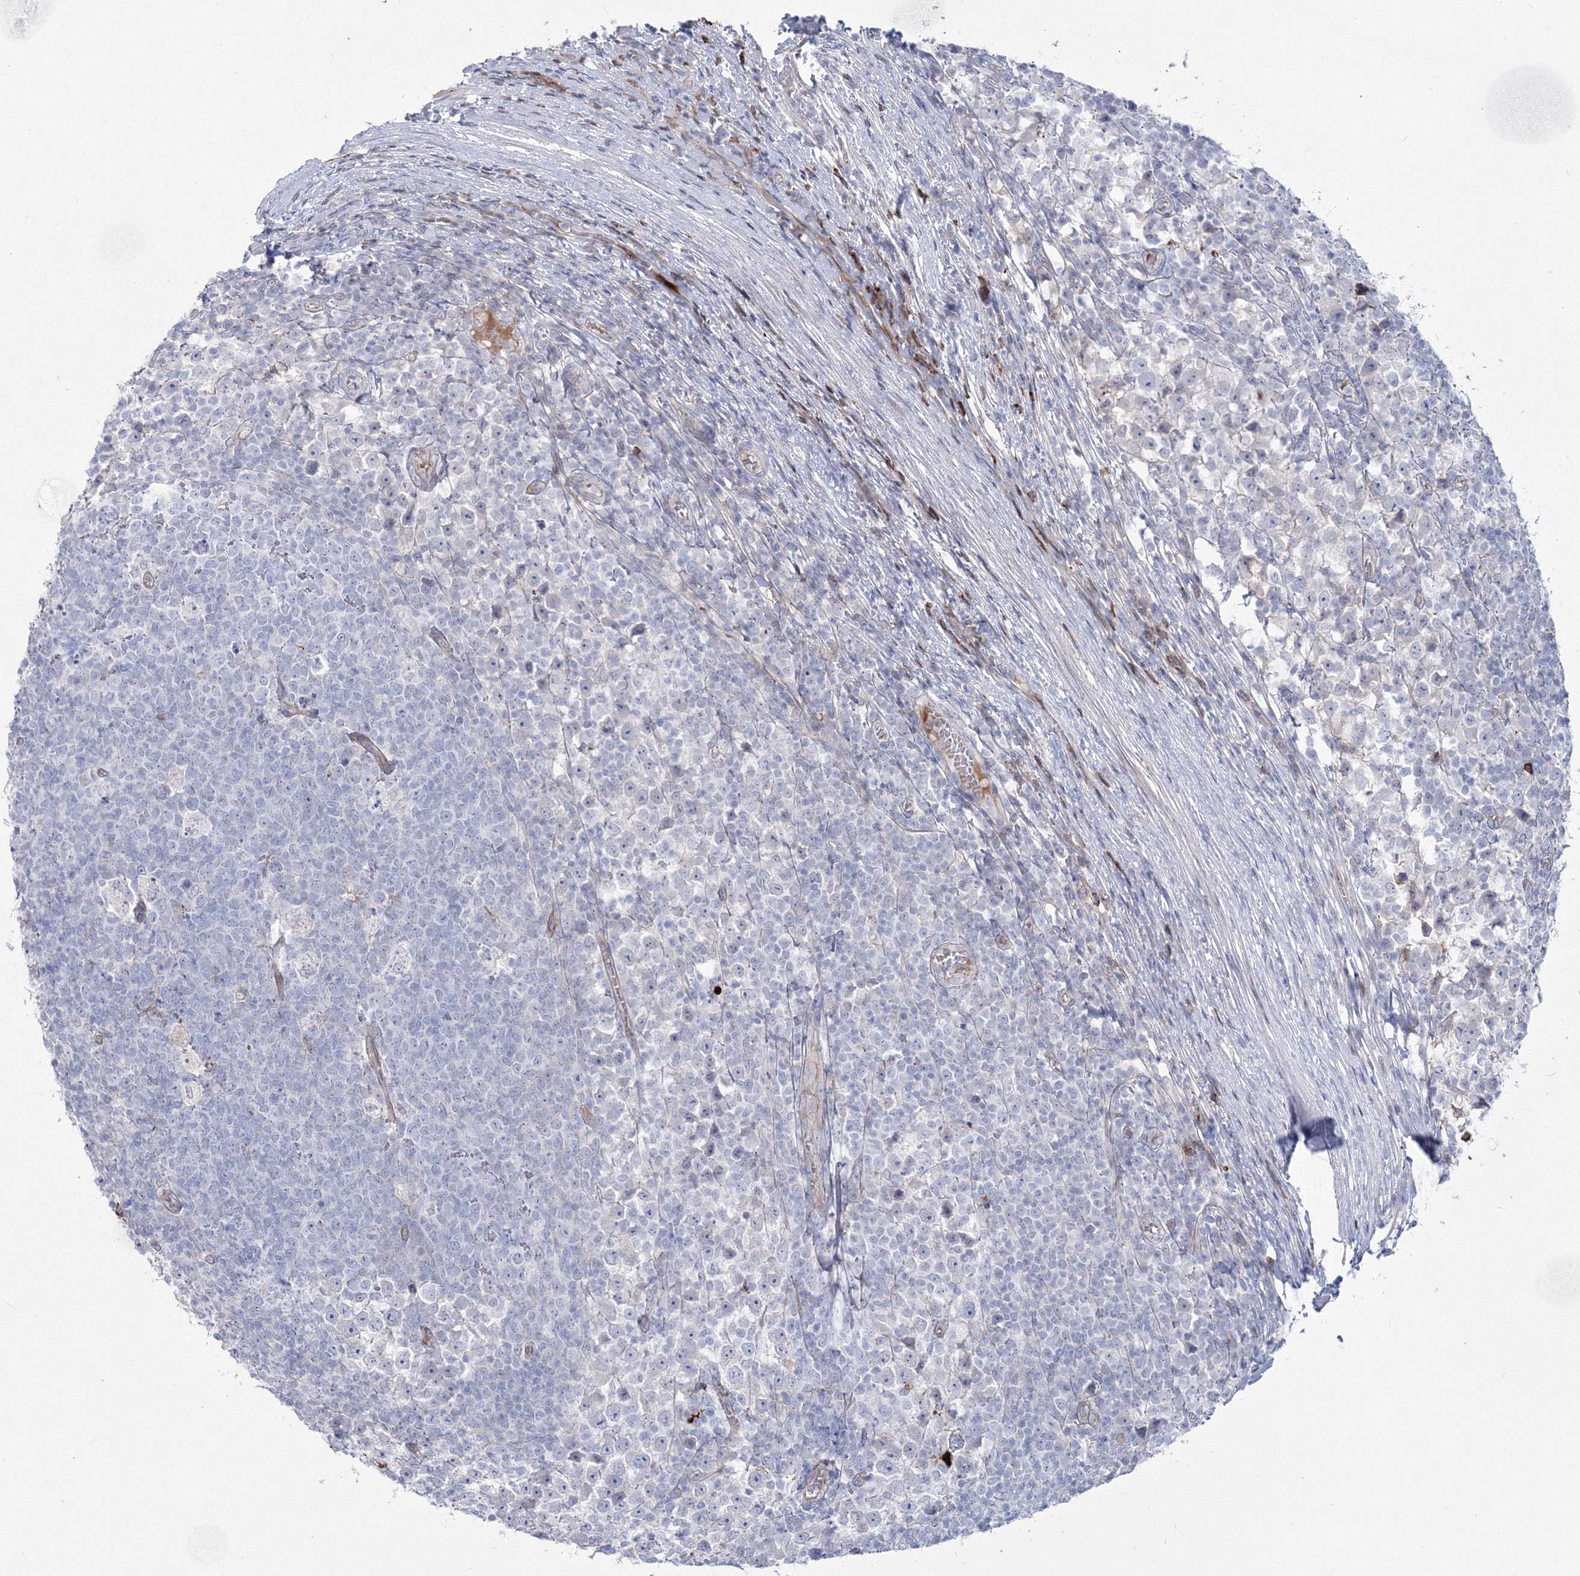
{"staining": {"intensity": "negative", "quantity": "none", "location": "none"}, "tissue": "testis cancer", "cell_type": "Tumor cells", "image_type": "cancer", "snomed": [{"axis": "morphology", "description": "Seminoma, NOS"}, {"axis": "topography", "description": "Testis"}], "caption": "A histopathology image of seminoma (testis) stained for a protein exhibits no brown staining in tumor cells. Nuclei are stained in blue.", "gene": "HYAL2", "patient": {"sex": "male", "age": 65}}